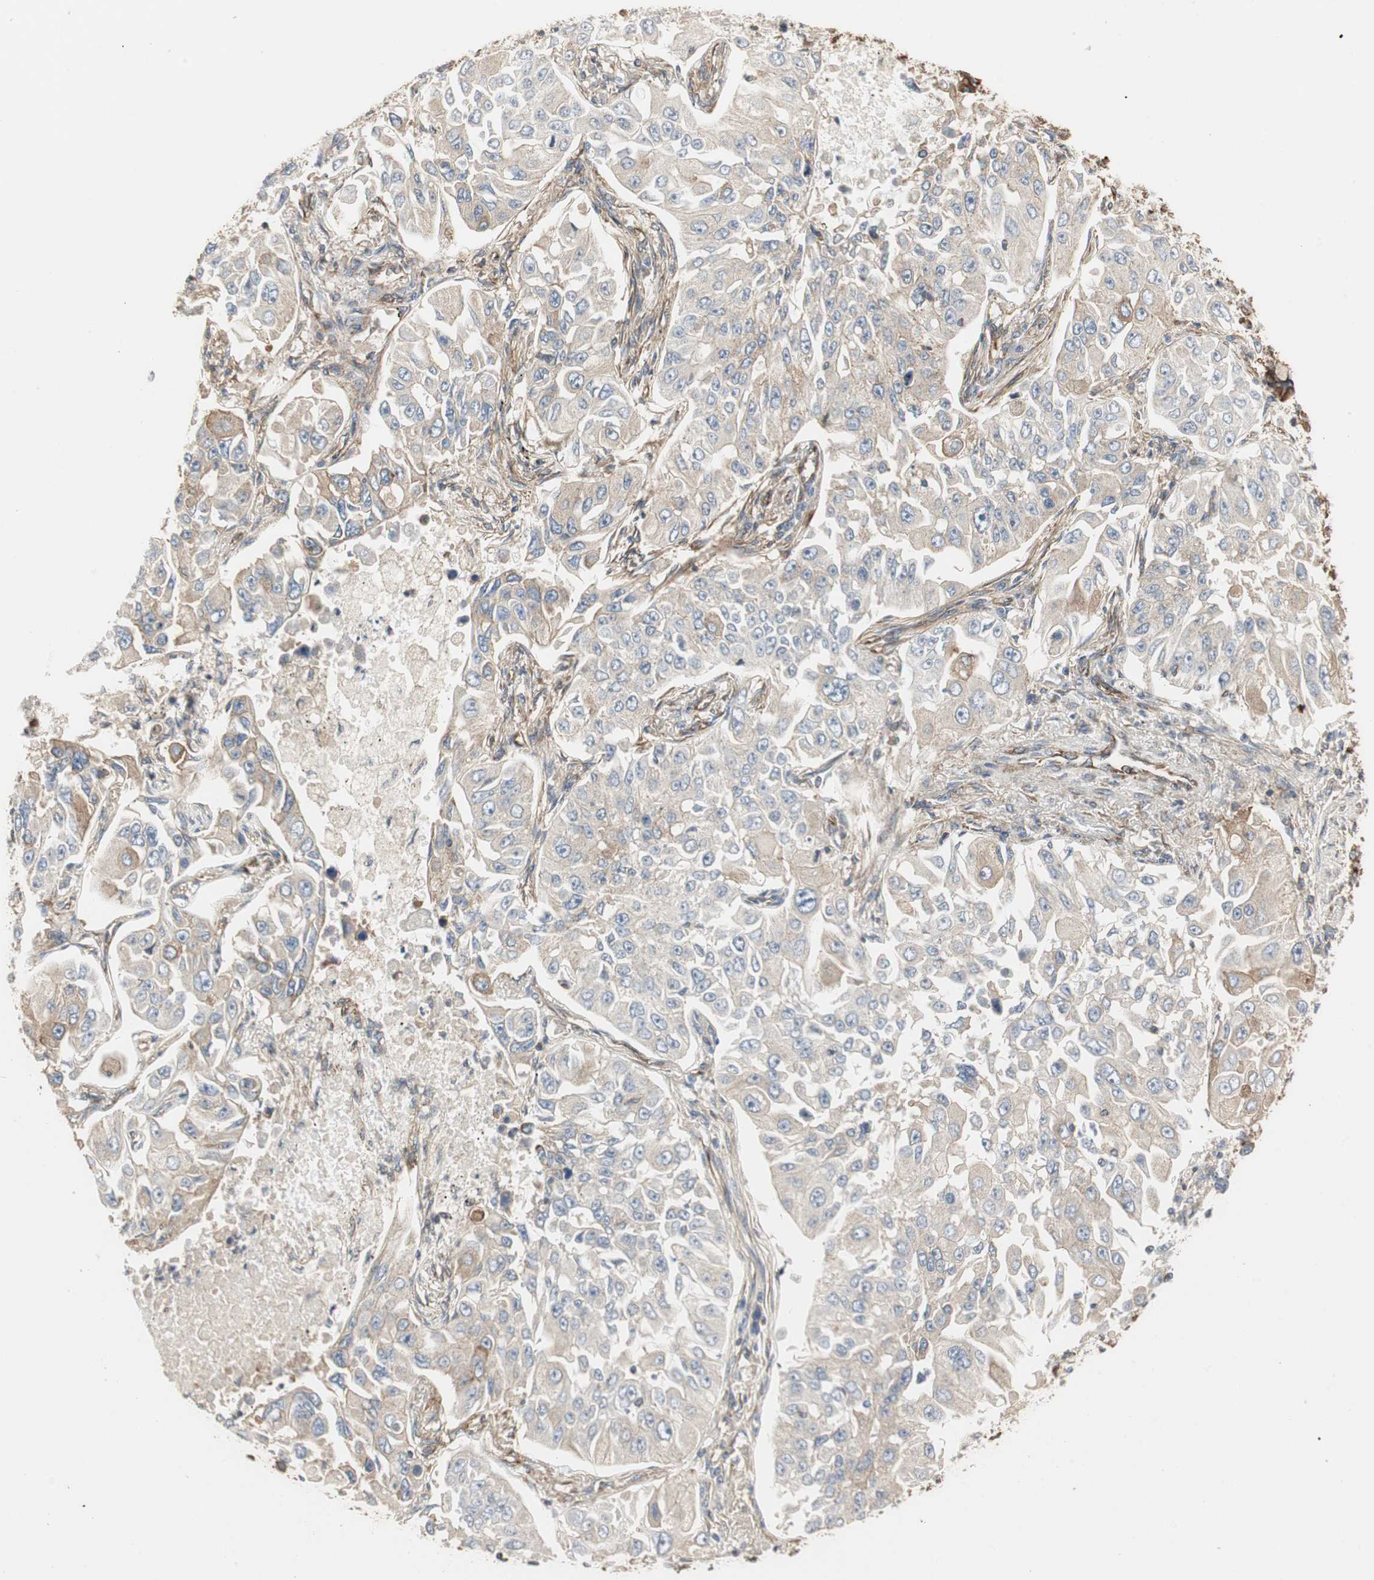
{"staining": {"intensity": "moderate", "quantity": ">75%", "location": "cytoplasmic/membranous"}, "tissue": "lung cancer", "cell_type": "Tumor cells", "image_type": "cancer", "snomed": [{"axis": "morphology", "description": "Adenocarcinoma, NOS"}, {"axis": "topography", "description": "Lung"}], "caption": "The micrograph demonstrates immunohistochemical staining of lung adenocarcinoma. There is moderate cytoplasmic/membranous expression is identified in about >75% of tumor cells.", "gene": "H6PD", "patient": {"sex": "male", "age": 84}}